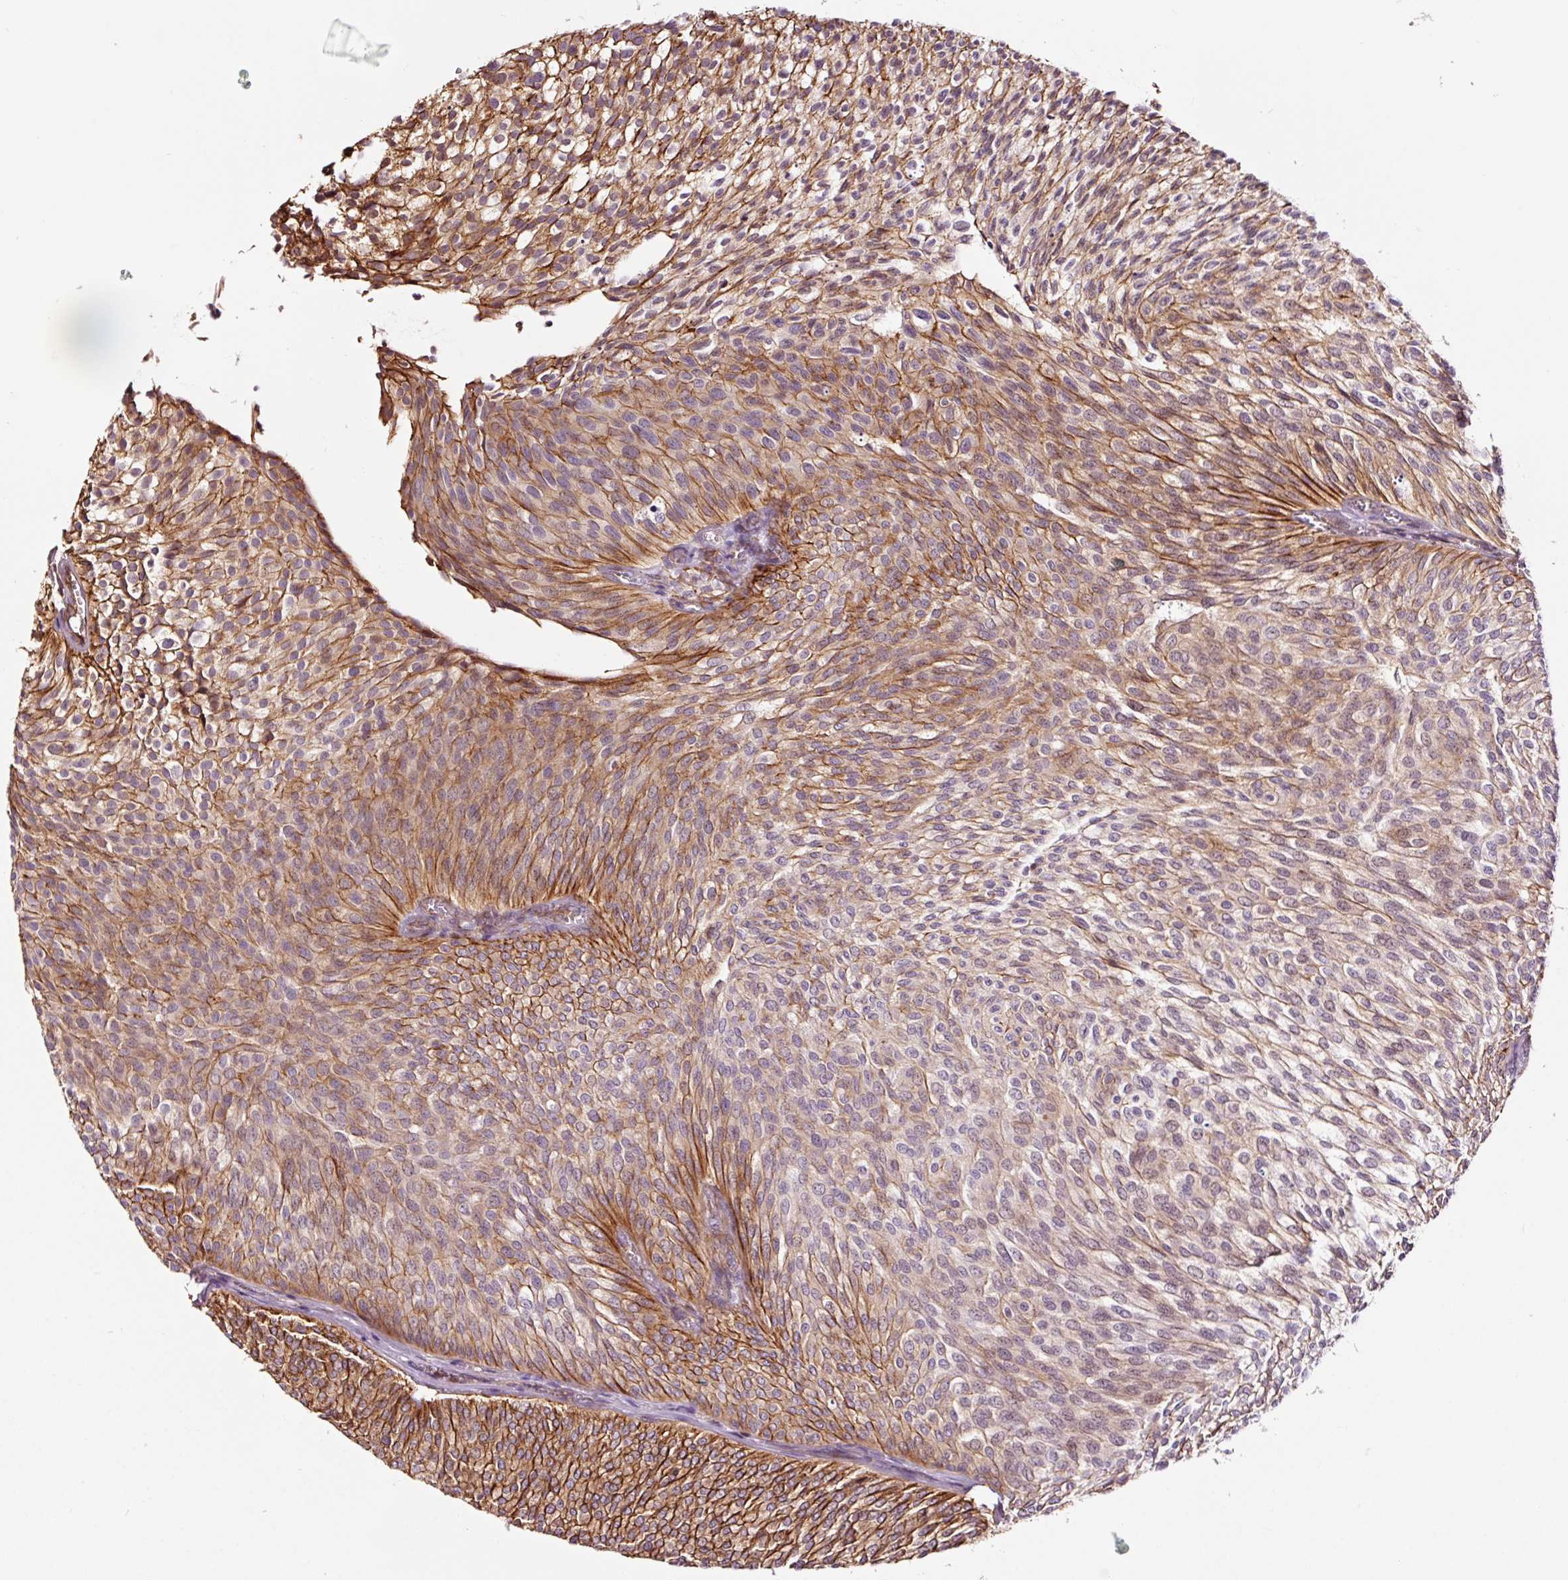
{"staining": {"intensity": "strong", "quantity": "25%-75%", "location": "cytoplasmic/membranous"}, "tissue": "urothelial cancer", "cell_type": "Tumor cells", "image_type": "cancer", "snomed": [{"axis": "morphology", "description": "Urothelial carcinoma, Low grade"}, {"axis": "topography", "description": "Urinary bladder"}], "caption": "Protein expression by immunohistochemistry demonstrates strong cytoplasmic/membranous staining in about 25%-75% of tumor cells in low-grade urothelial carcinoma.", "gene": "ADD3", "patient": {"sex": "male", "age": 91}}